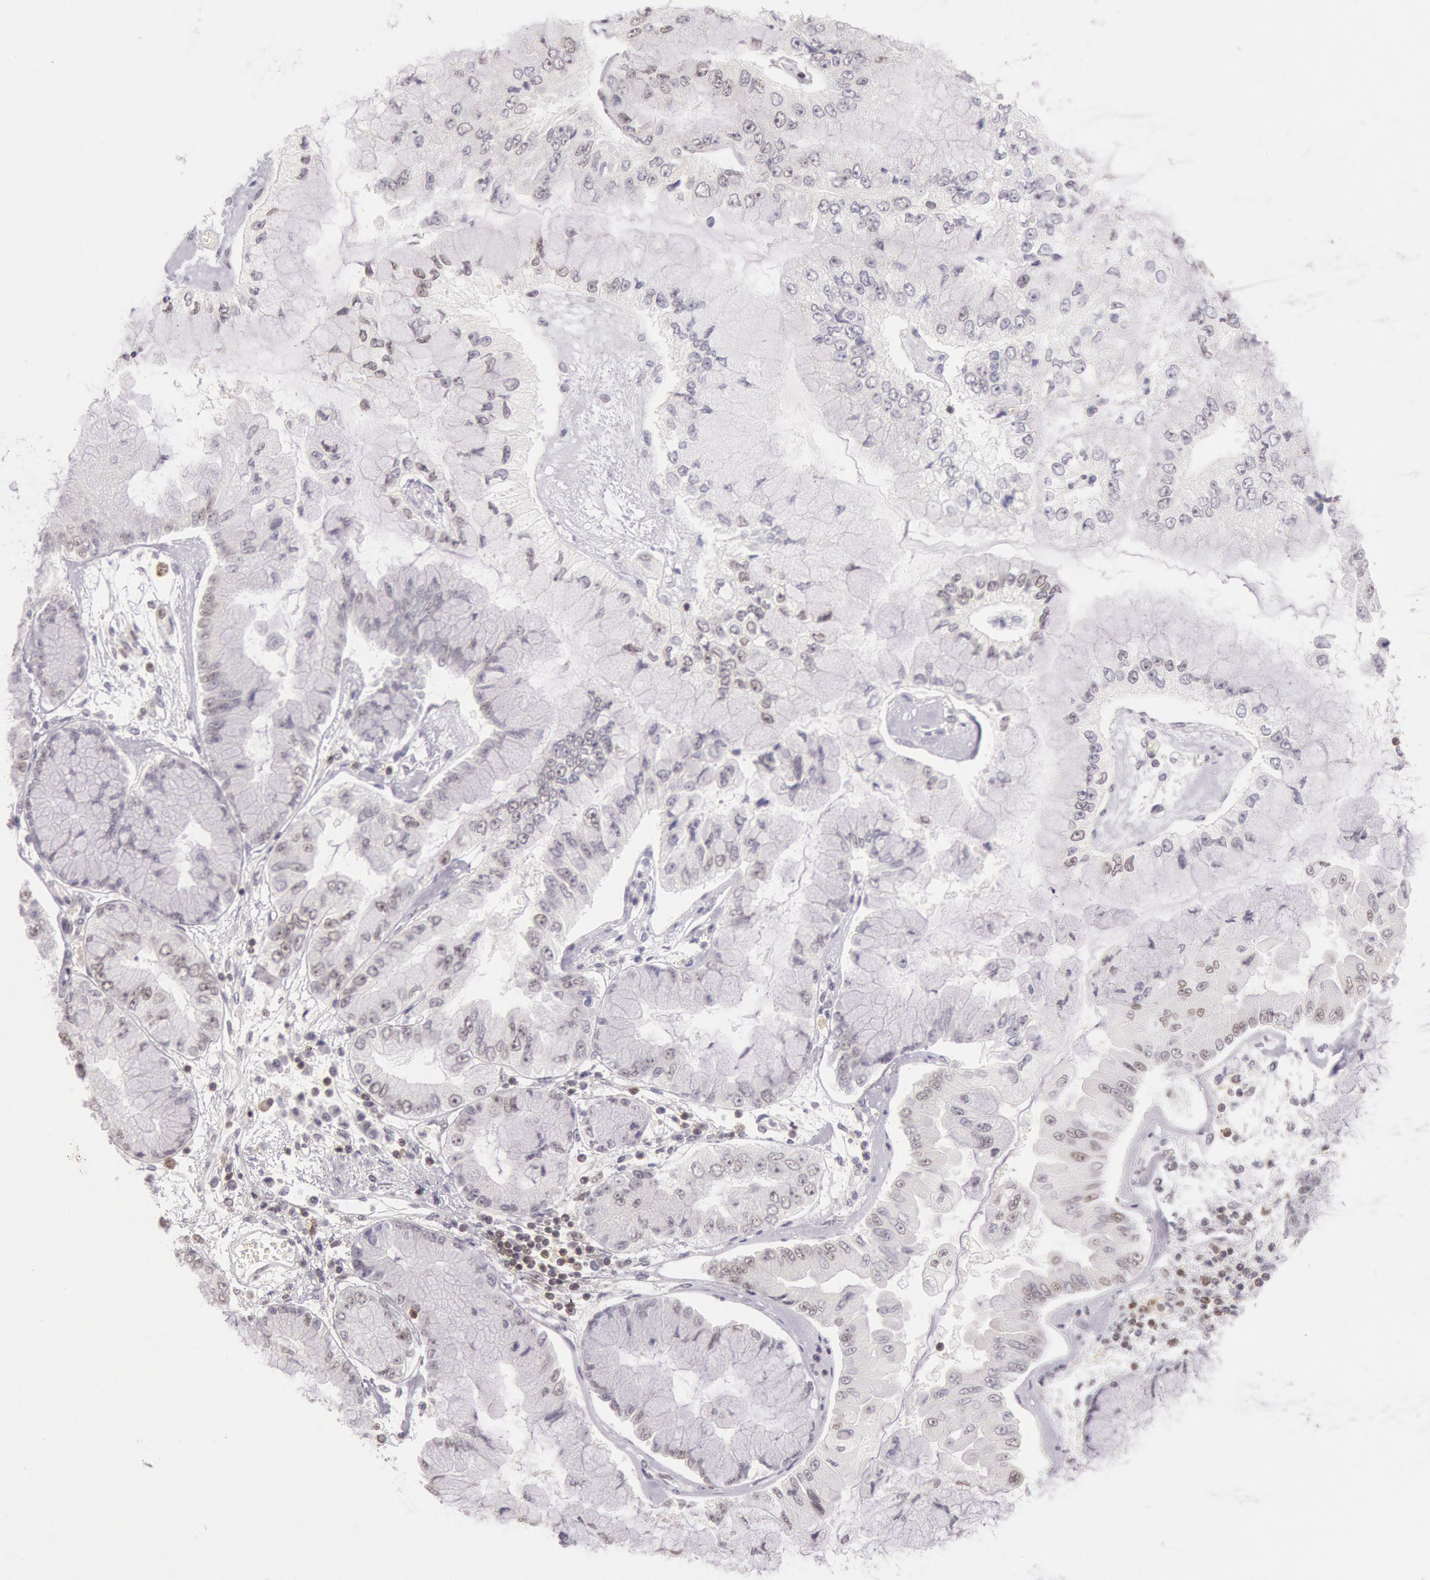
{"staining": {"intensity": "moderate", "quantity": "25%-75%", "location": "nuclear"}, "tissue": "liver cancer", "cell_type": "Tumor cells", "image_type": "cancer", "snomed": [{"axis": "morphology", "description": "Cholangiocarcinoma"}, {"axis": "topography", "description": "Liver"}], "caption": "DAB (3,3'-diaminobenzidine) immunohistochemical staining of liver cancer (cholangiocarcinoma) shows moderate nuclear protein staining in approximately 25%-75% of tumor cells.", "gene": "ESS2", "patient": {"sex": "female", "age": 79}}